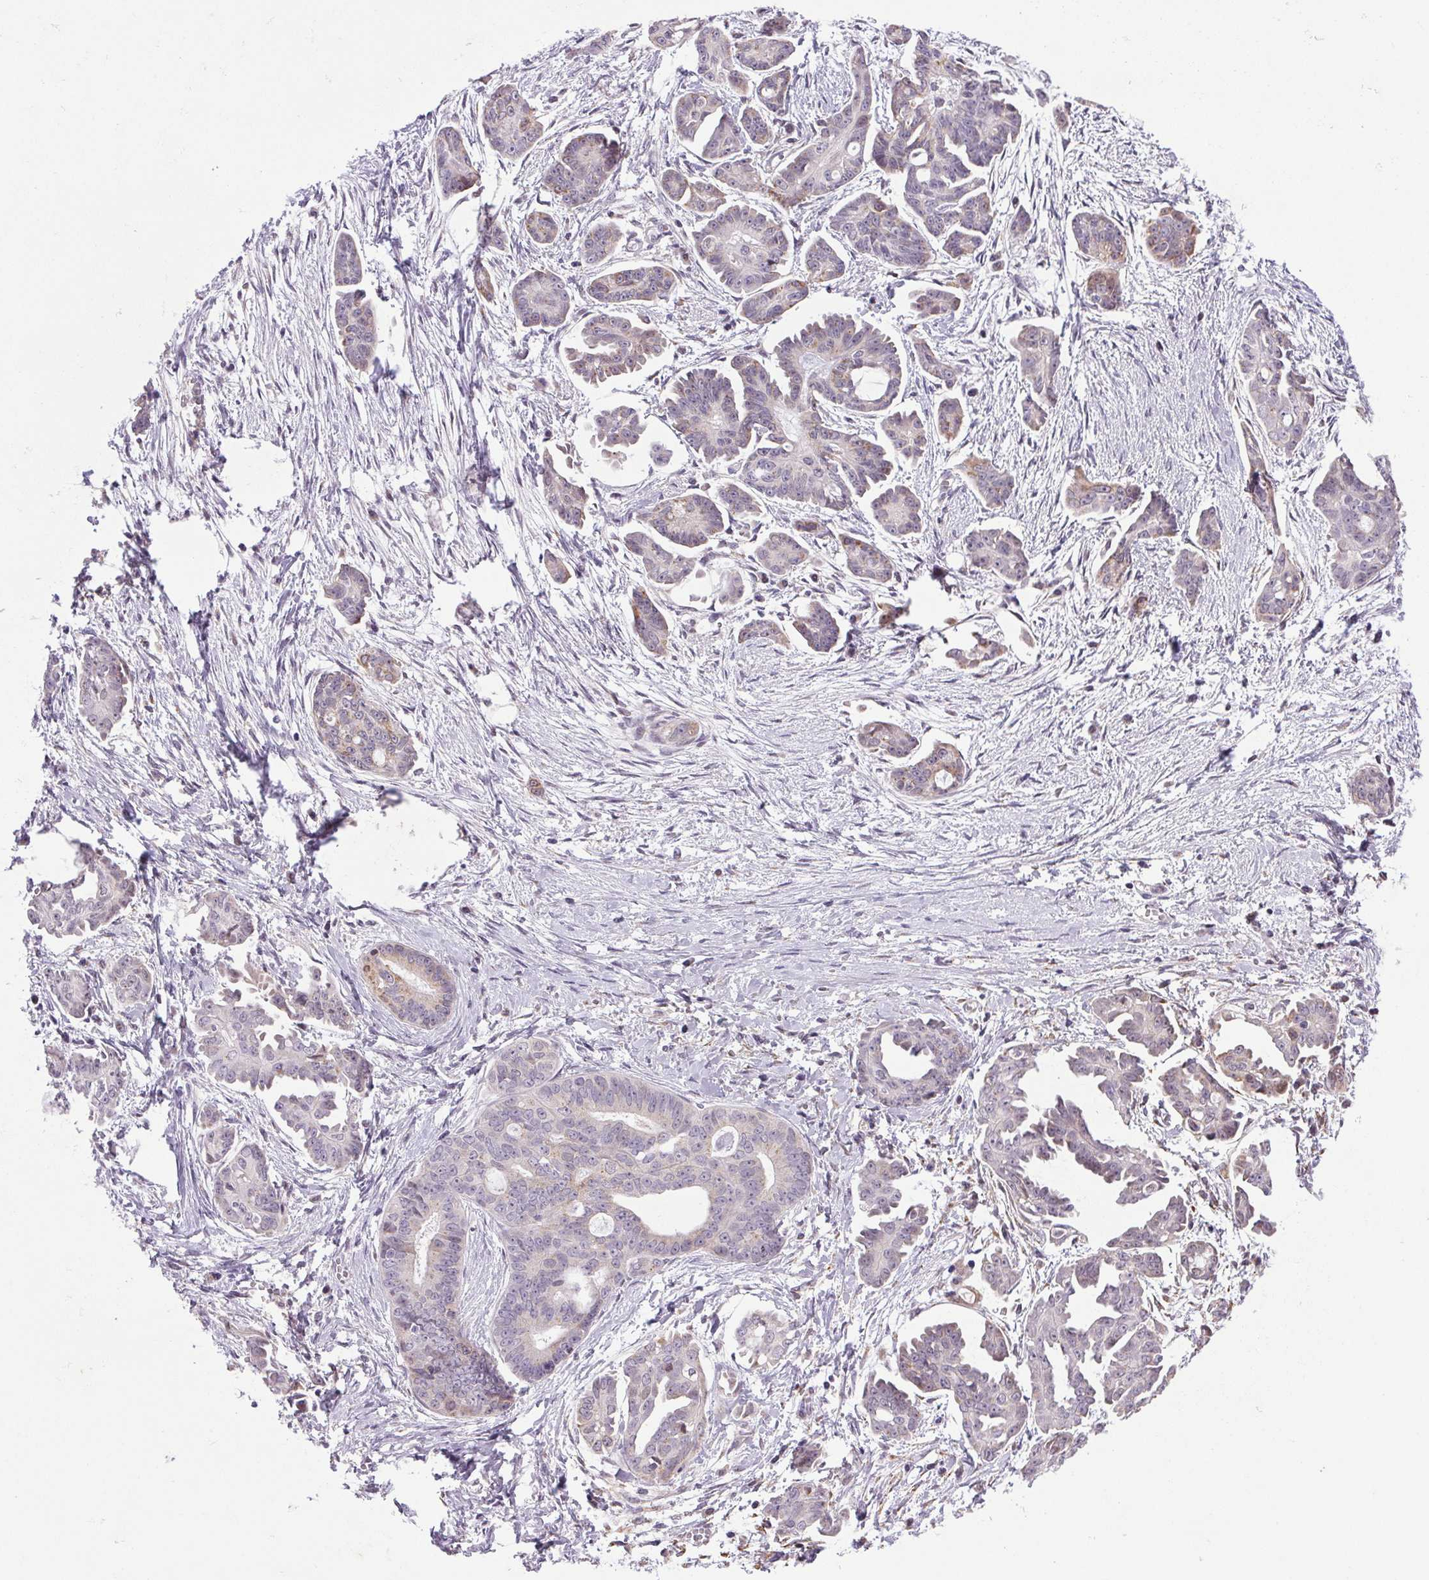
{"staining": {"intensity": "weak", "quantity": "<25%", "location": "cytoplasmic/membranous"}, "tissue": "ovarian cancer", "cell_type": "Tumor cells", "image_type": "cancer", "snomed": [{"axis": "morphology", "description": "Cystadenocarcinoma, serous, NOS"}, {"axis": "topography", "description": "Ovary"}], "caption": "Ovarian cancer (serous cystadenocarcinoma) was stained to show a protein in brown. There is no significant positivity in tumor cells. Nuclei are stained in blue.", "gene": "AKR1E2", "patient": {"sex": "female", "age": 71}}